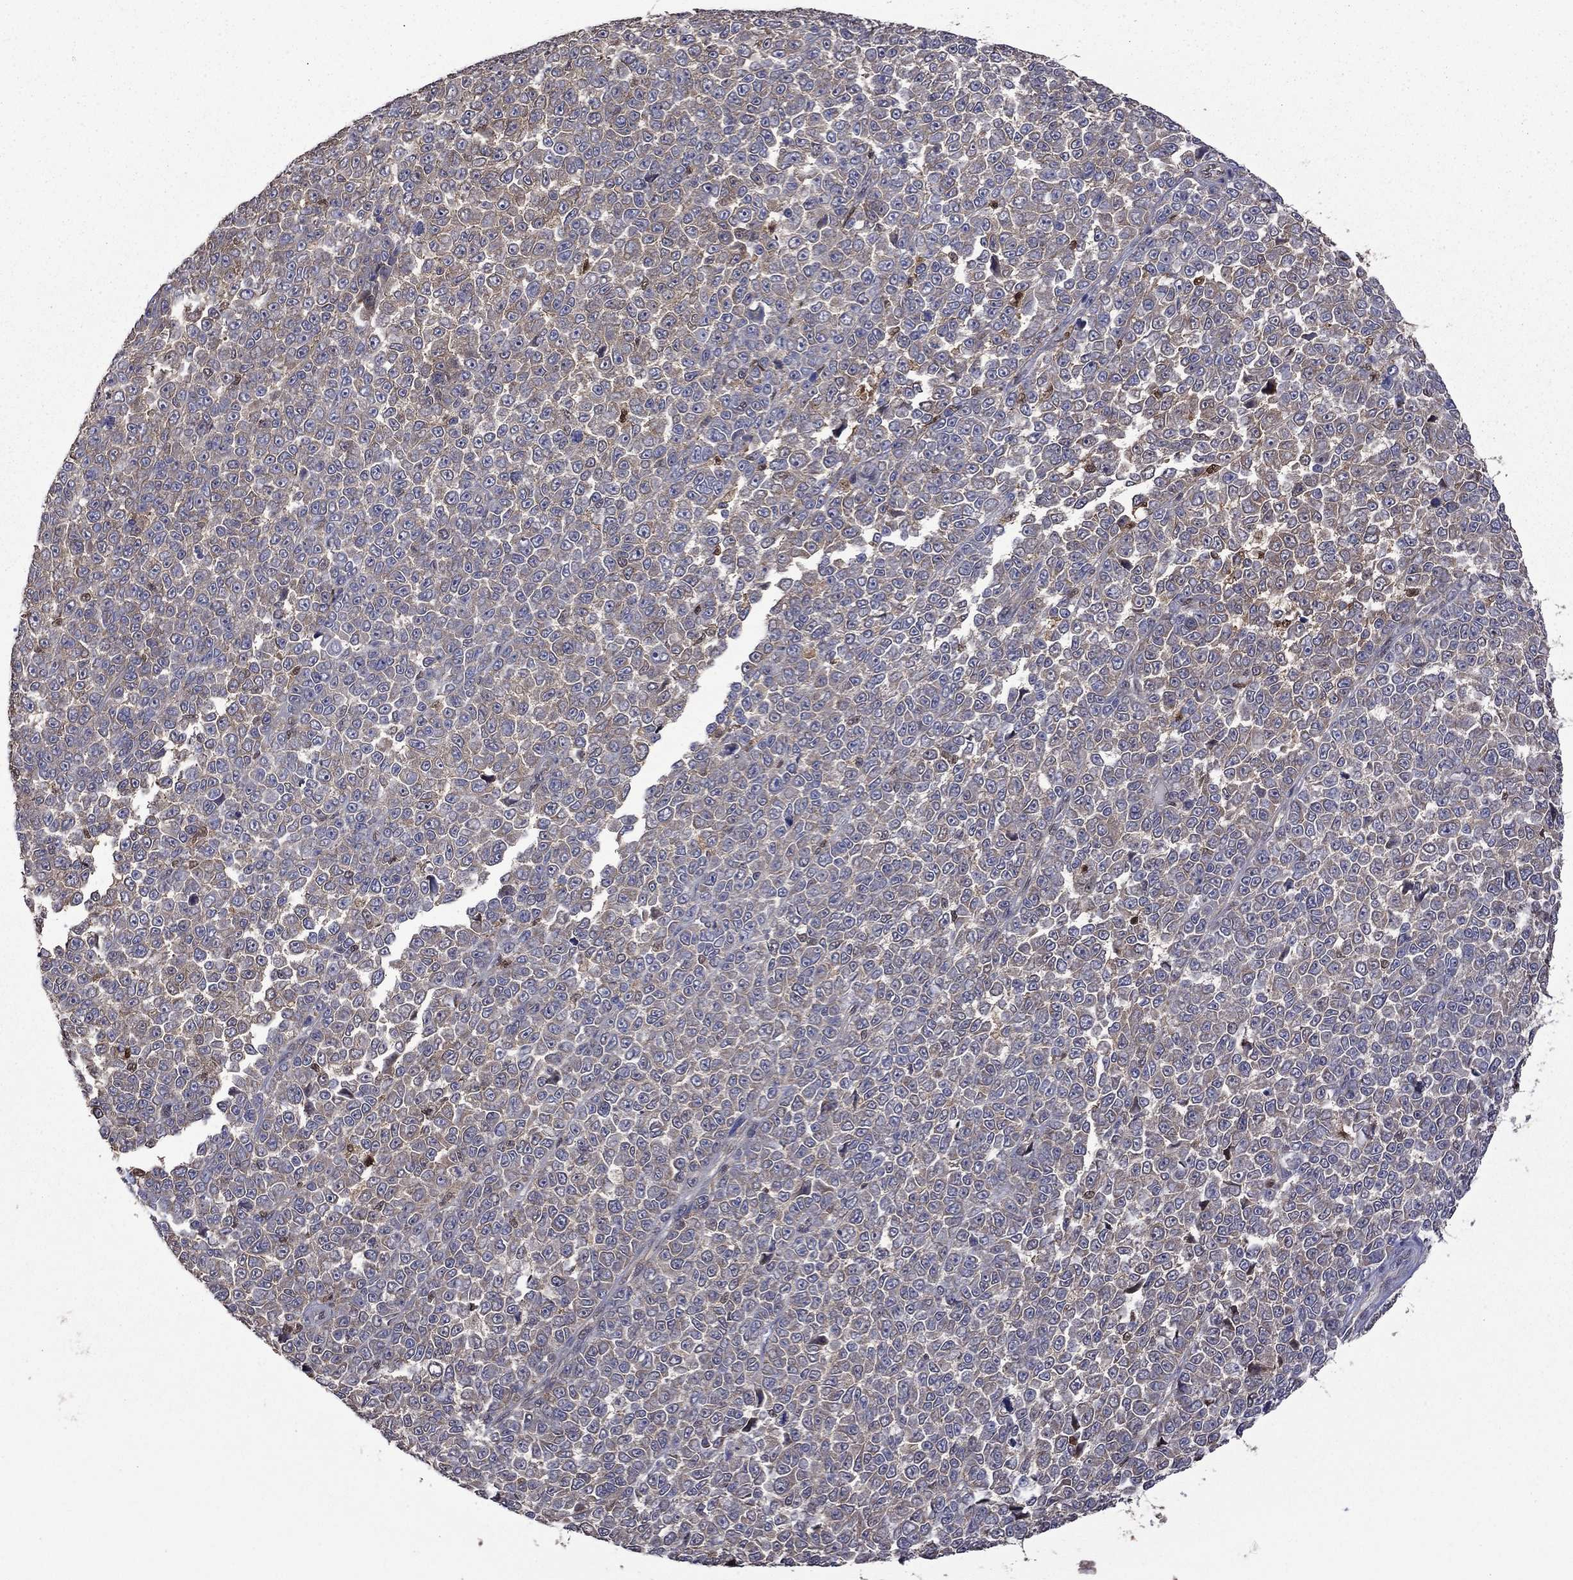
{"staining": {"intensity": "weak", "quantity": ">75%", "location": "cytoplasmic/membranous"}, "tissue": "melanoma", "cell_type": "Tumor cells", "image_type": "cancer", "snomed": [{"axis": "morphology", "description": "Malignant melanoma, NOS"}, {"axis": "topography", "description": "Skin"}], "caption": "Tumor cells show low levels of weak cytoplasmic/membranous staining in approximately >75% of cells in human malignant melanoma.", "gene": "APPBP2", "patient": {"sex": "female", "age": 95}}